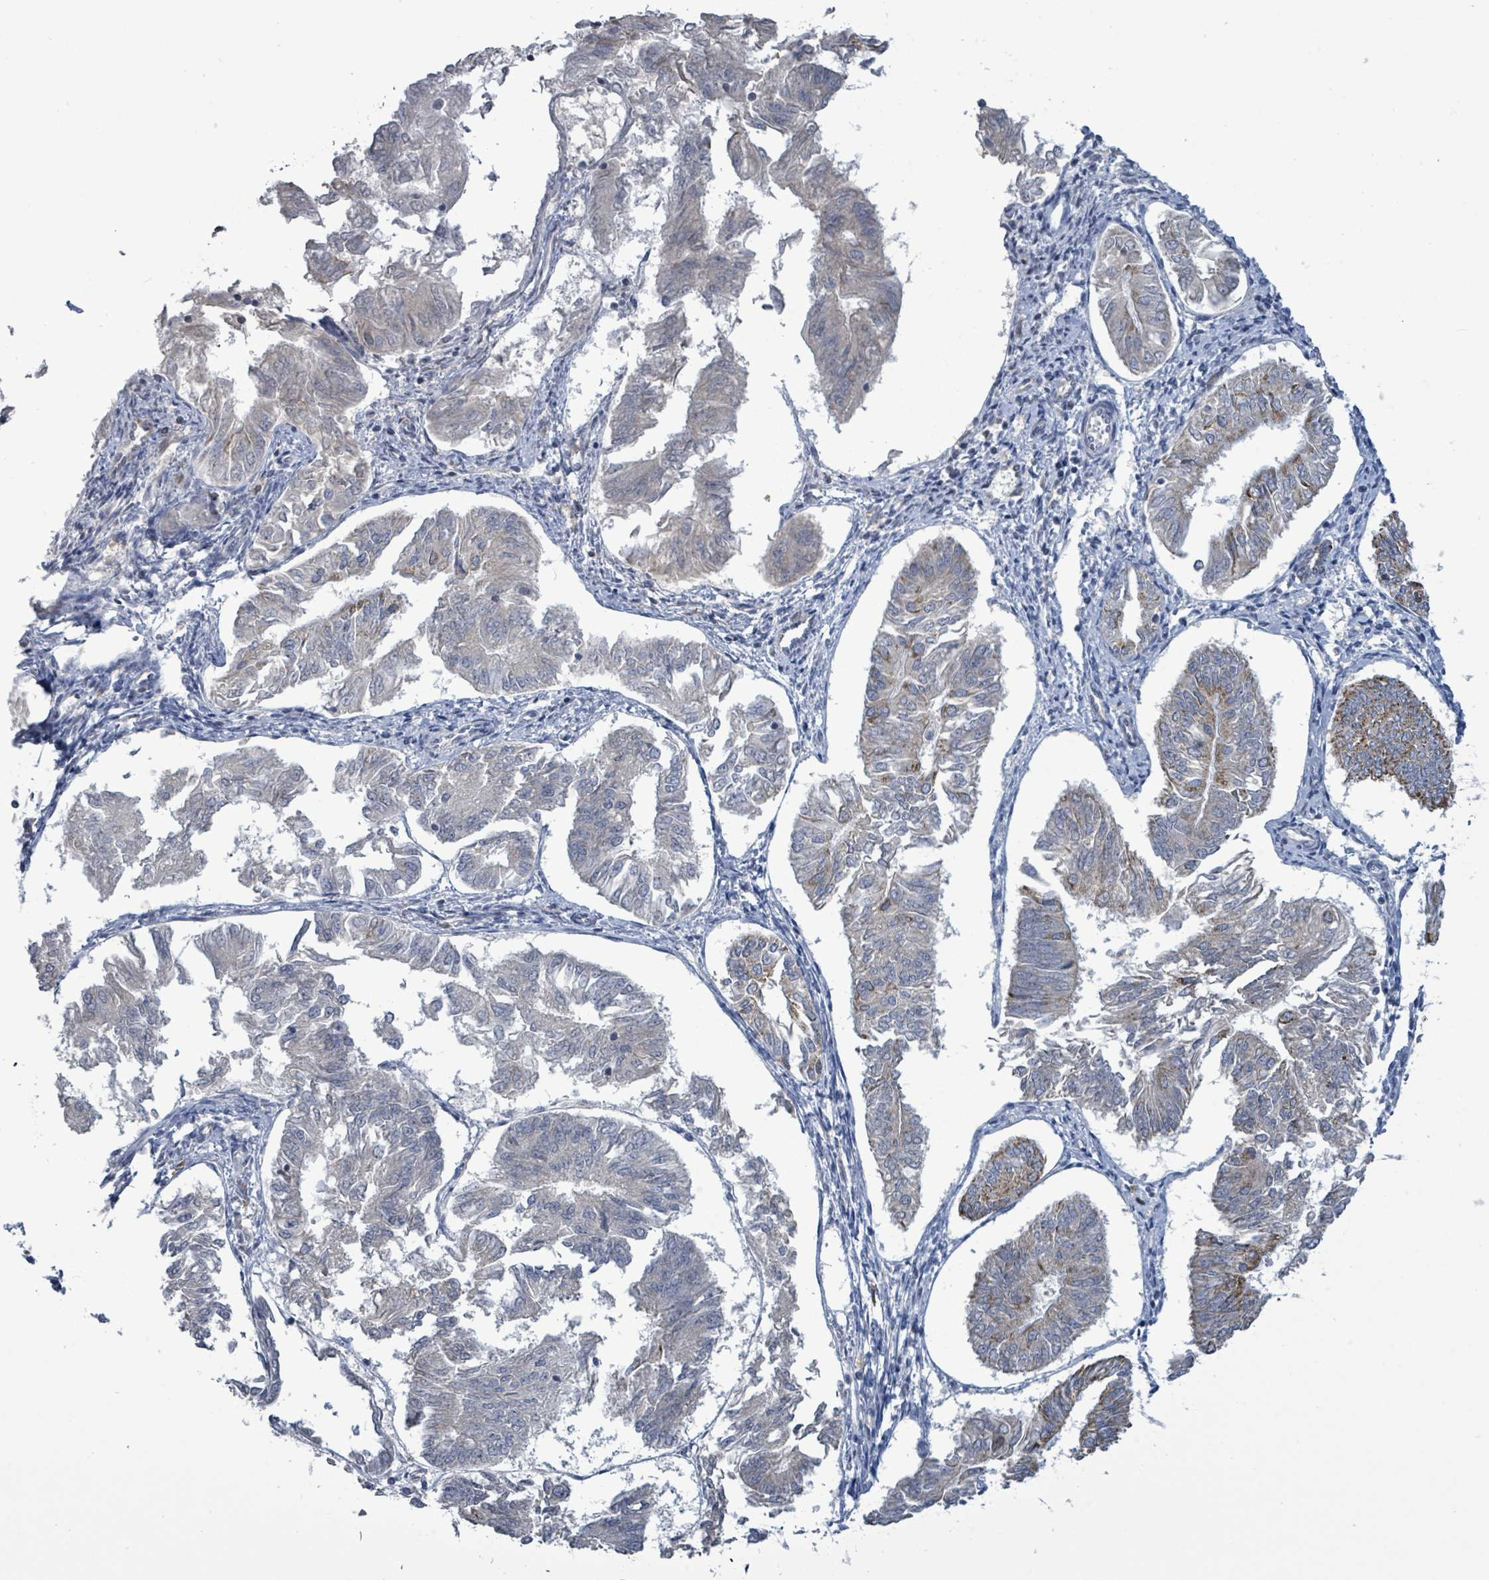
{"staining": {"intensity": "moderate", "quantity": "<25%", "location": "cytoplasmic/membranous"}, "tissue": "endometrial cancer", "cell_type": "Tumor cells", "image_type": "cancer", "snomed": [{"axis": "morphology", "description": "Adenocarcinoma, NOS"}, {"axis": "topography", "description": "Endometrium"}], "caption": "Adenocarcinoma (endometrial) stained with immunohistochemistry shows moderate cytoplasmic/membranous positivity in approximately <25% of tumor cells.", "gene": "COQ10B", "patient": {"sex": "female", "age": 58}}